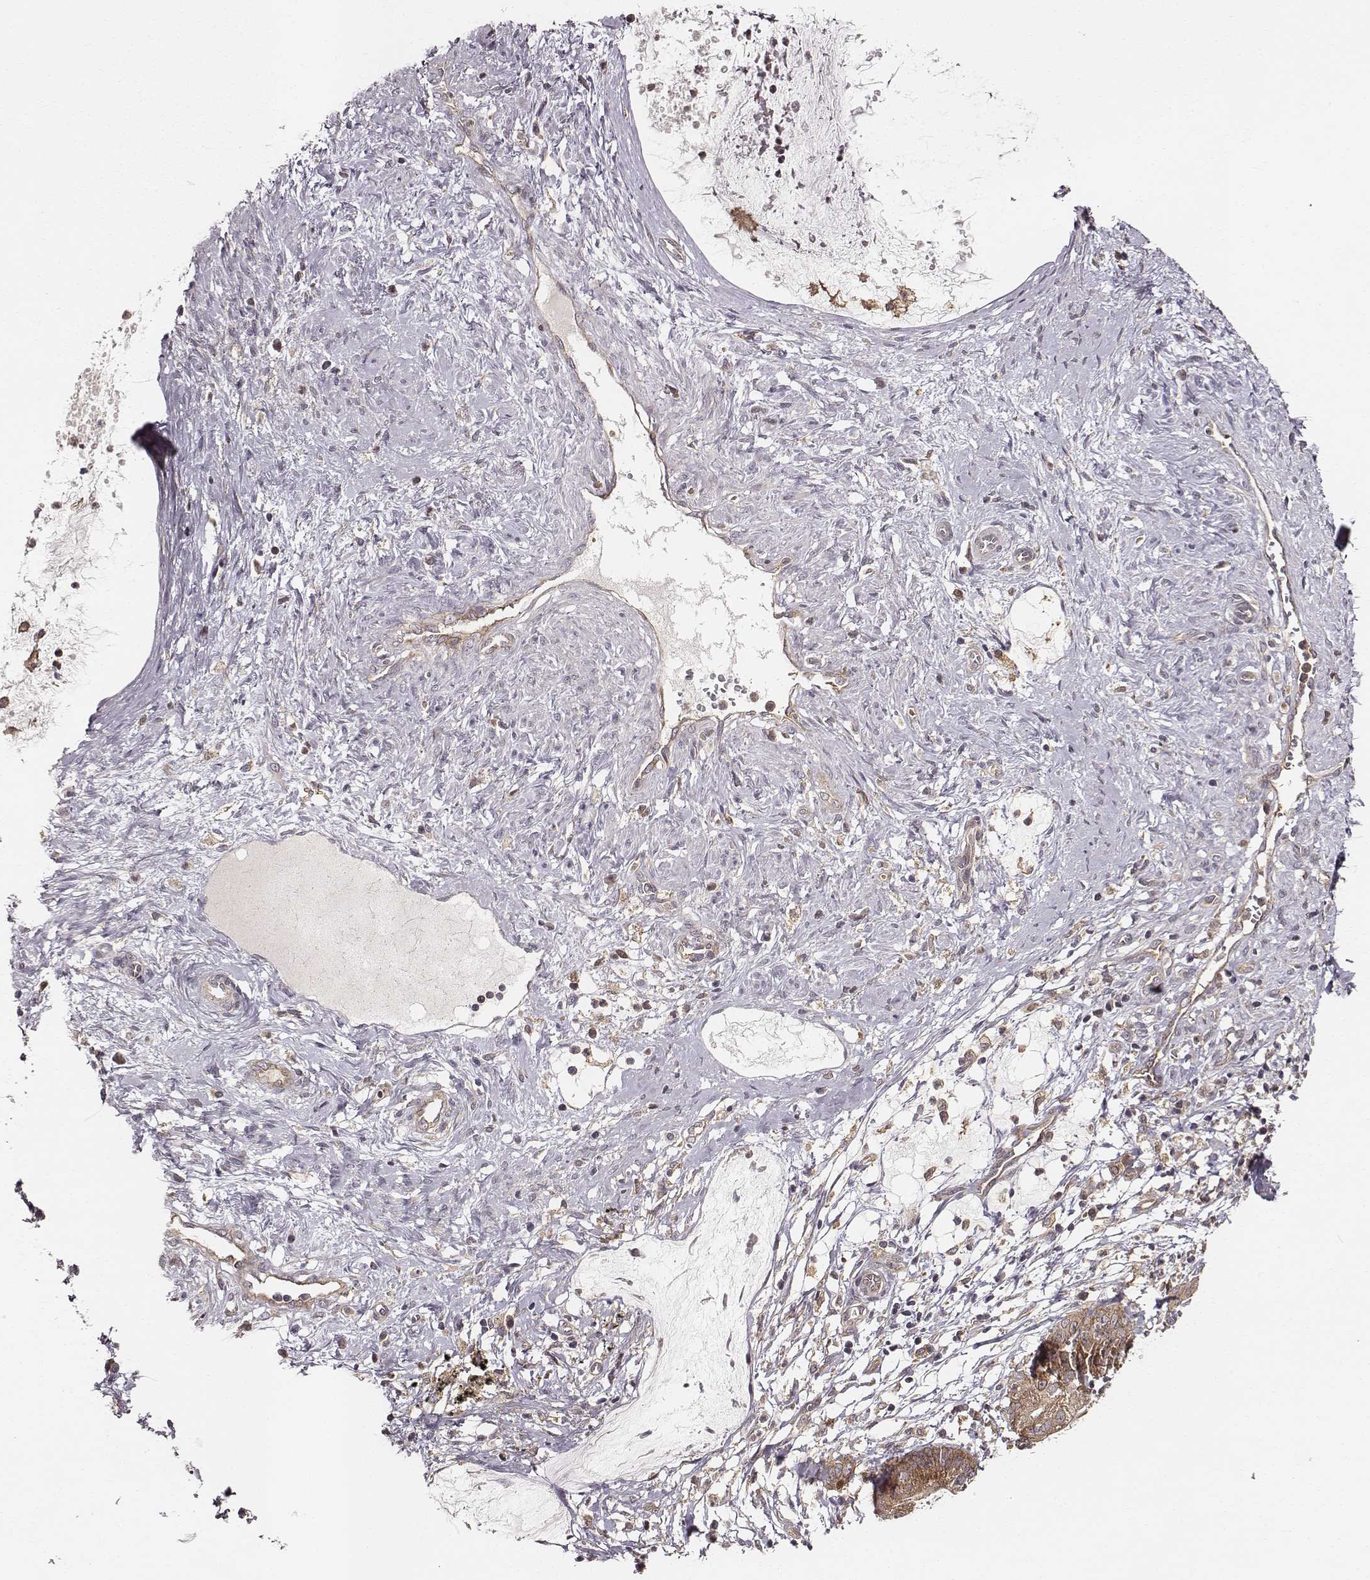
{"staining": {"intensity": "moderate", "quantity": ">75%", "location": "cytoplasmic/membranous"}, "tissue": "cervical cancer", "cell_type": "Tumor cells", "image_type": "cancer", "snomed": [{"axis": "morphology", "description": "Normal tissue, NOS"}, {"axis": "morphology", "description": "Adenocarcinoma, NOS"}, {"axis": "topography", "description": "Cervix"}], "caption": "Brown immunohistochemical staining in human cervical cancer (adenocarcinoma) shows moderate cytoplasmic/membranous staining in approximately >75% of tumor cells.", "gene": "VPS26A", "patient": {"sex": "female", "age": 38}}